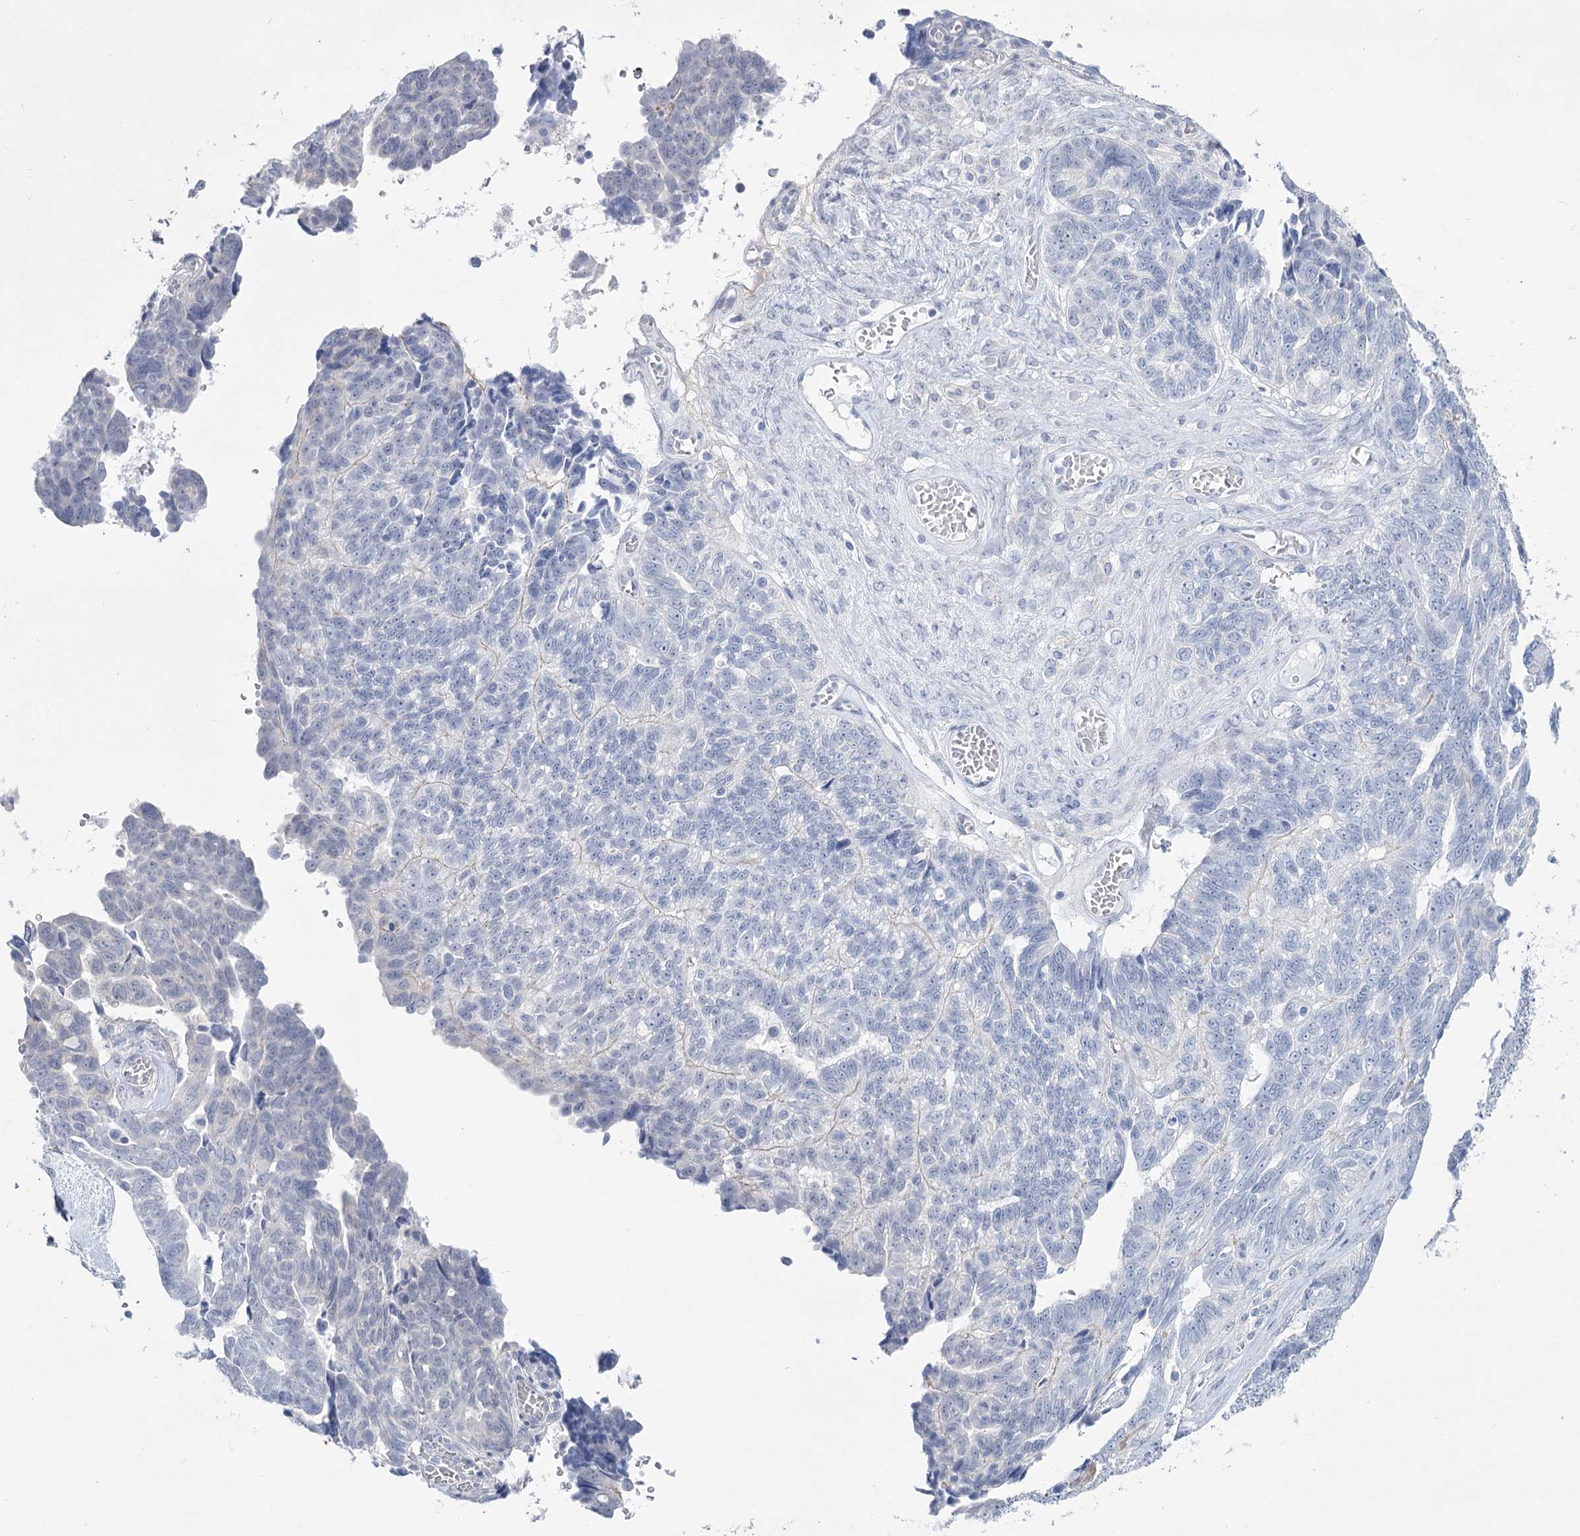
{"staining": {"intensity": "negative", "quantity": "none", "location": "none"}, "tissue": "ovarian cancer", "cell_type": "Tumor cells", "image_type": "cancer", "snomed": [{"axis": "morphology", "description": "Cystadenocarcinoma, serous, NOS"}, {"axis": "topography", "description": "Ovary"}], "caption": "DAB (3,3'-diaminobenzidine) immunohistochemical staining of human serous cystadenocarcinoma (ovarian) displays no significant positivity in tumor cells. Brightfield microscopy of immunohistochemistry (IHC) stained with DAB (3,3'-diaminobenzidine) (brown) and hematoxylin (blue), captured at high magnification.", "gene": "CCDC88A", "patient": {"sex": "female", "age": 79}}